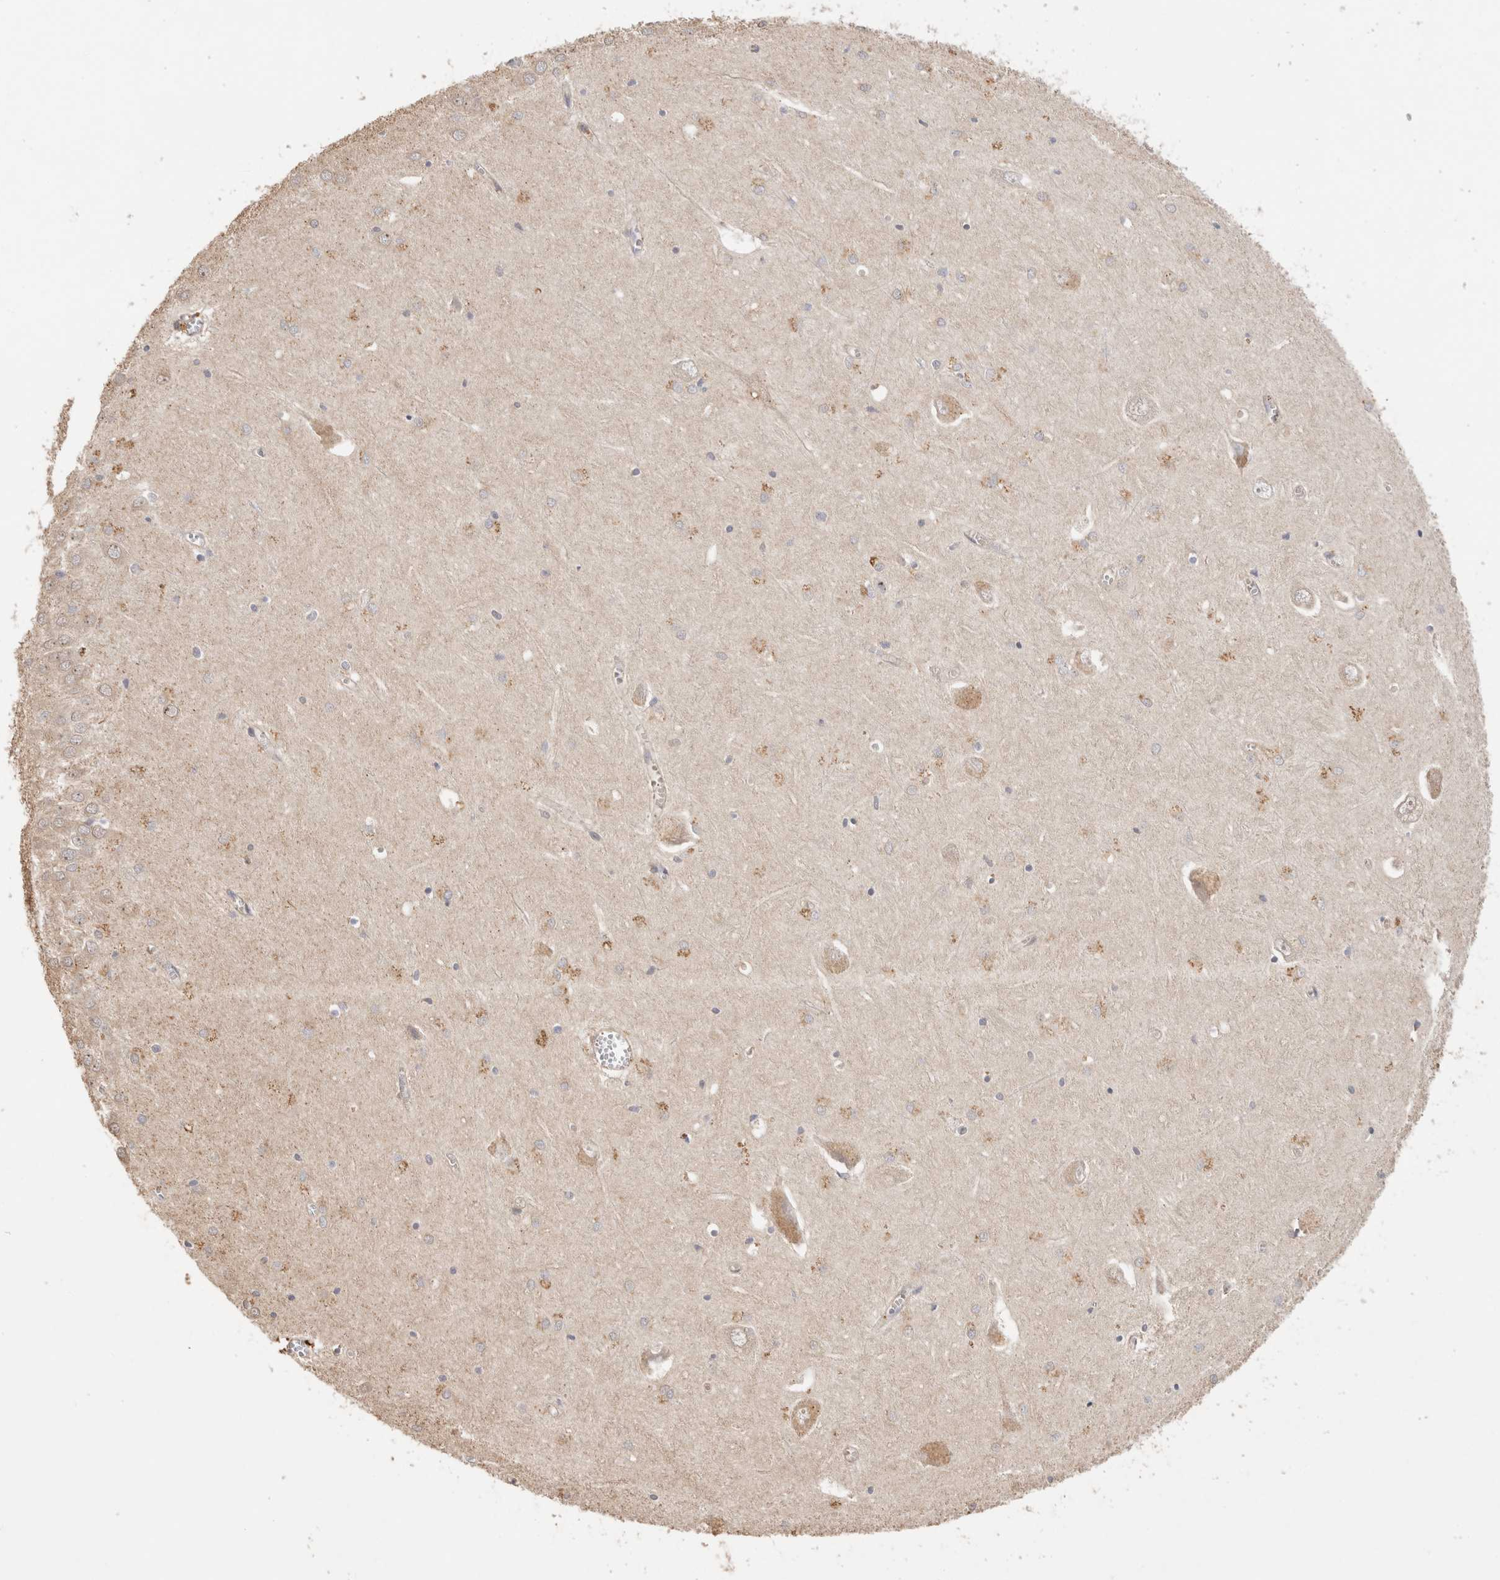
{"staining": {"intensity": "moderate", "quantity": "<25%", "location": "cytoplasmic/membranous"}, "tissue": "hippocampus", "cell_type": "Glial cells", "image_type": "normal", "snomed": [{"axis": "morphology", "description": "Normal tissue, NOS"}, {"axis": "topography", "description": "Hippocampus"}], "caption": "Brown immunohistochemical staining in normal hippocampus demonstrates moderate cytoplasmic/membranous positivity in about <25% of glial cells.", "gene": "C8orf44", "patient": {"sex": "male", "age": 70}}